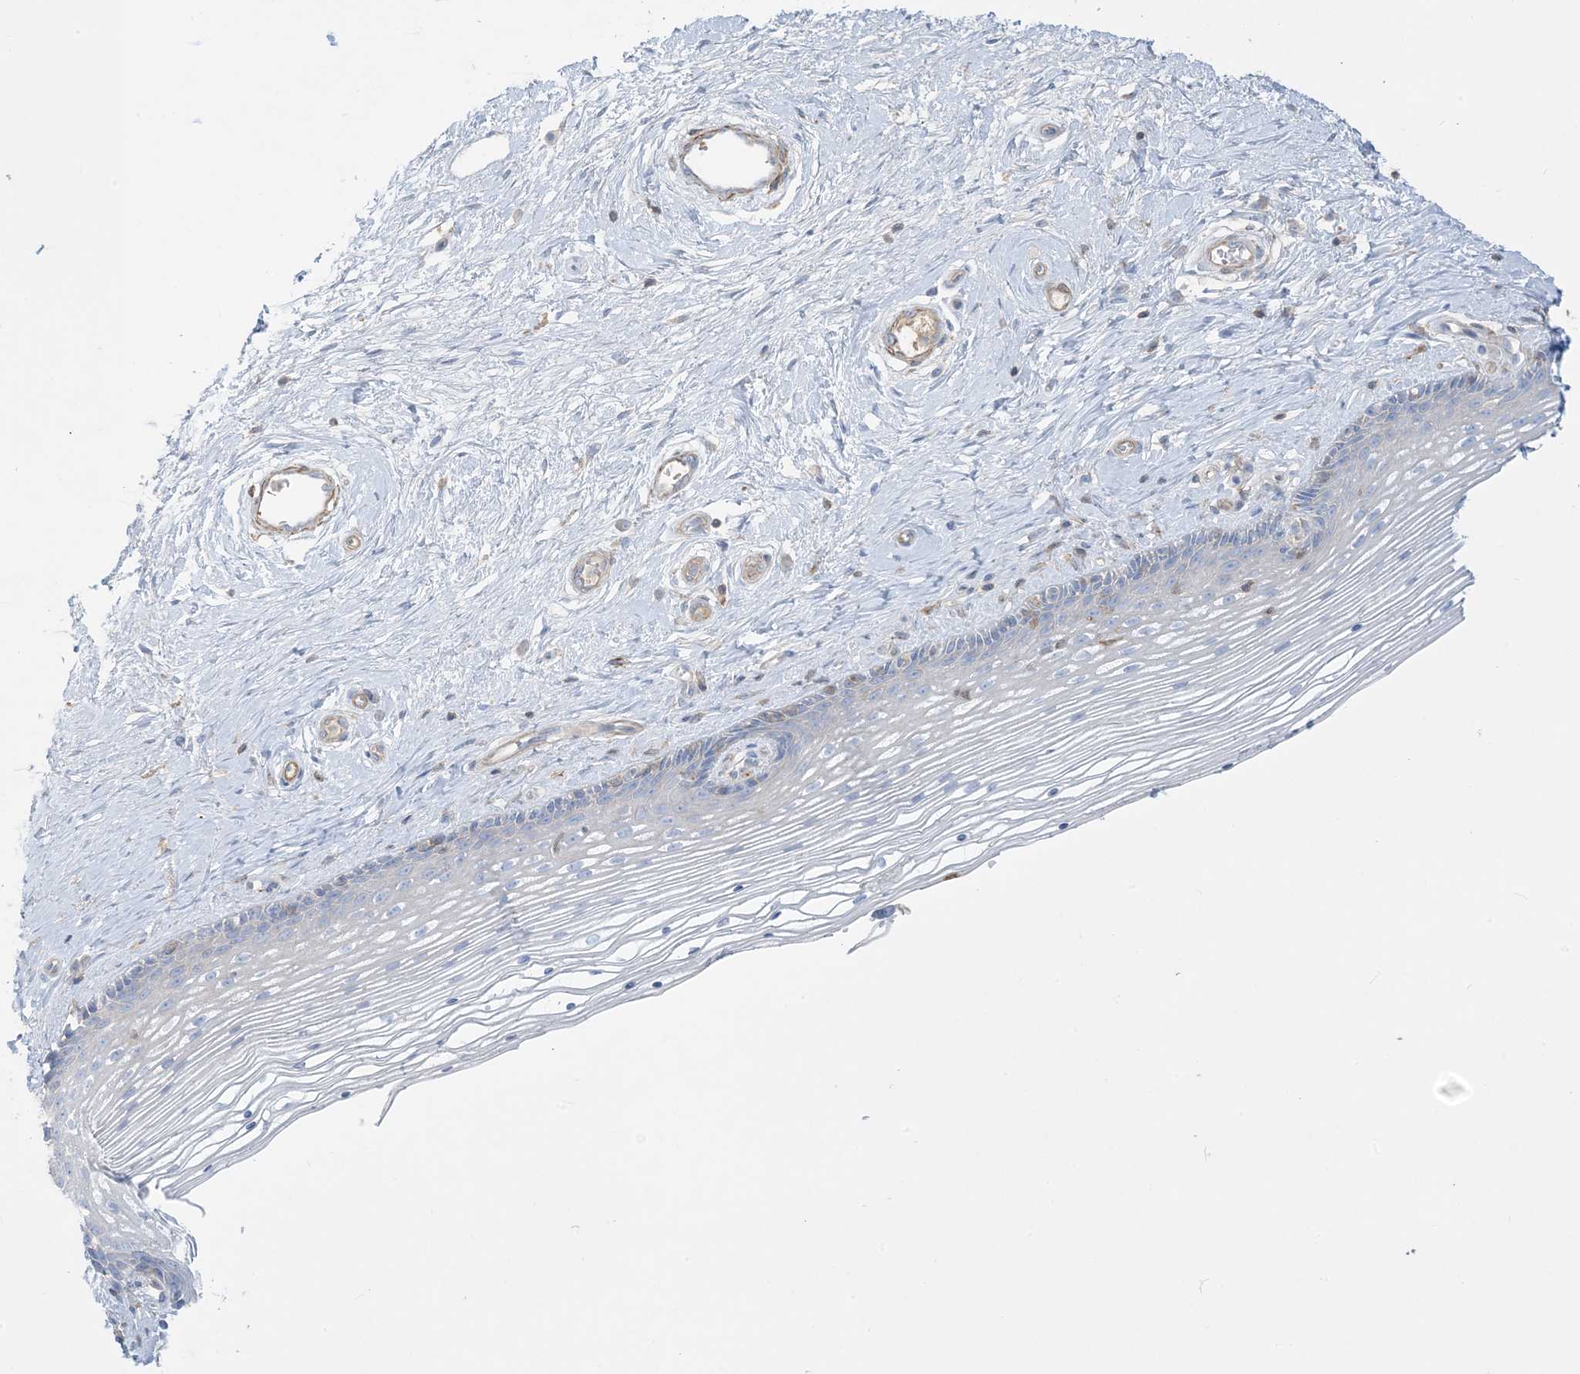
{"staining": {"intensity": "negative", "quantity": "none", "location": "none"}, "tissue": "vagina", "cell_type": "Squamous epithelial cells", "image_type": "normal", "snomed": [{"axis": "morphology", "description": "Normal tissue, NOS"}, {"axis": "topography", "description": "Vagina"}], "caption": "Histopathology image shows no significant protein staining in squamous epithelial cells of unremarkable vagina. Brightfield microscopy of immunohistochemistry (IHC) stained with DAB (3,3'-diaminobenzidine) (brown) and hematoxylin (blue), captured at high magnification.", "gene": "GTF3C2", "patient": {"sex": "female", "age": 46}}